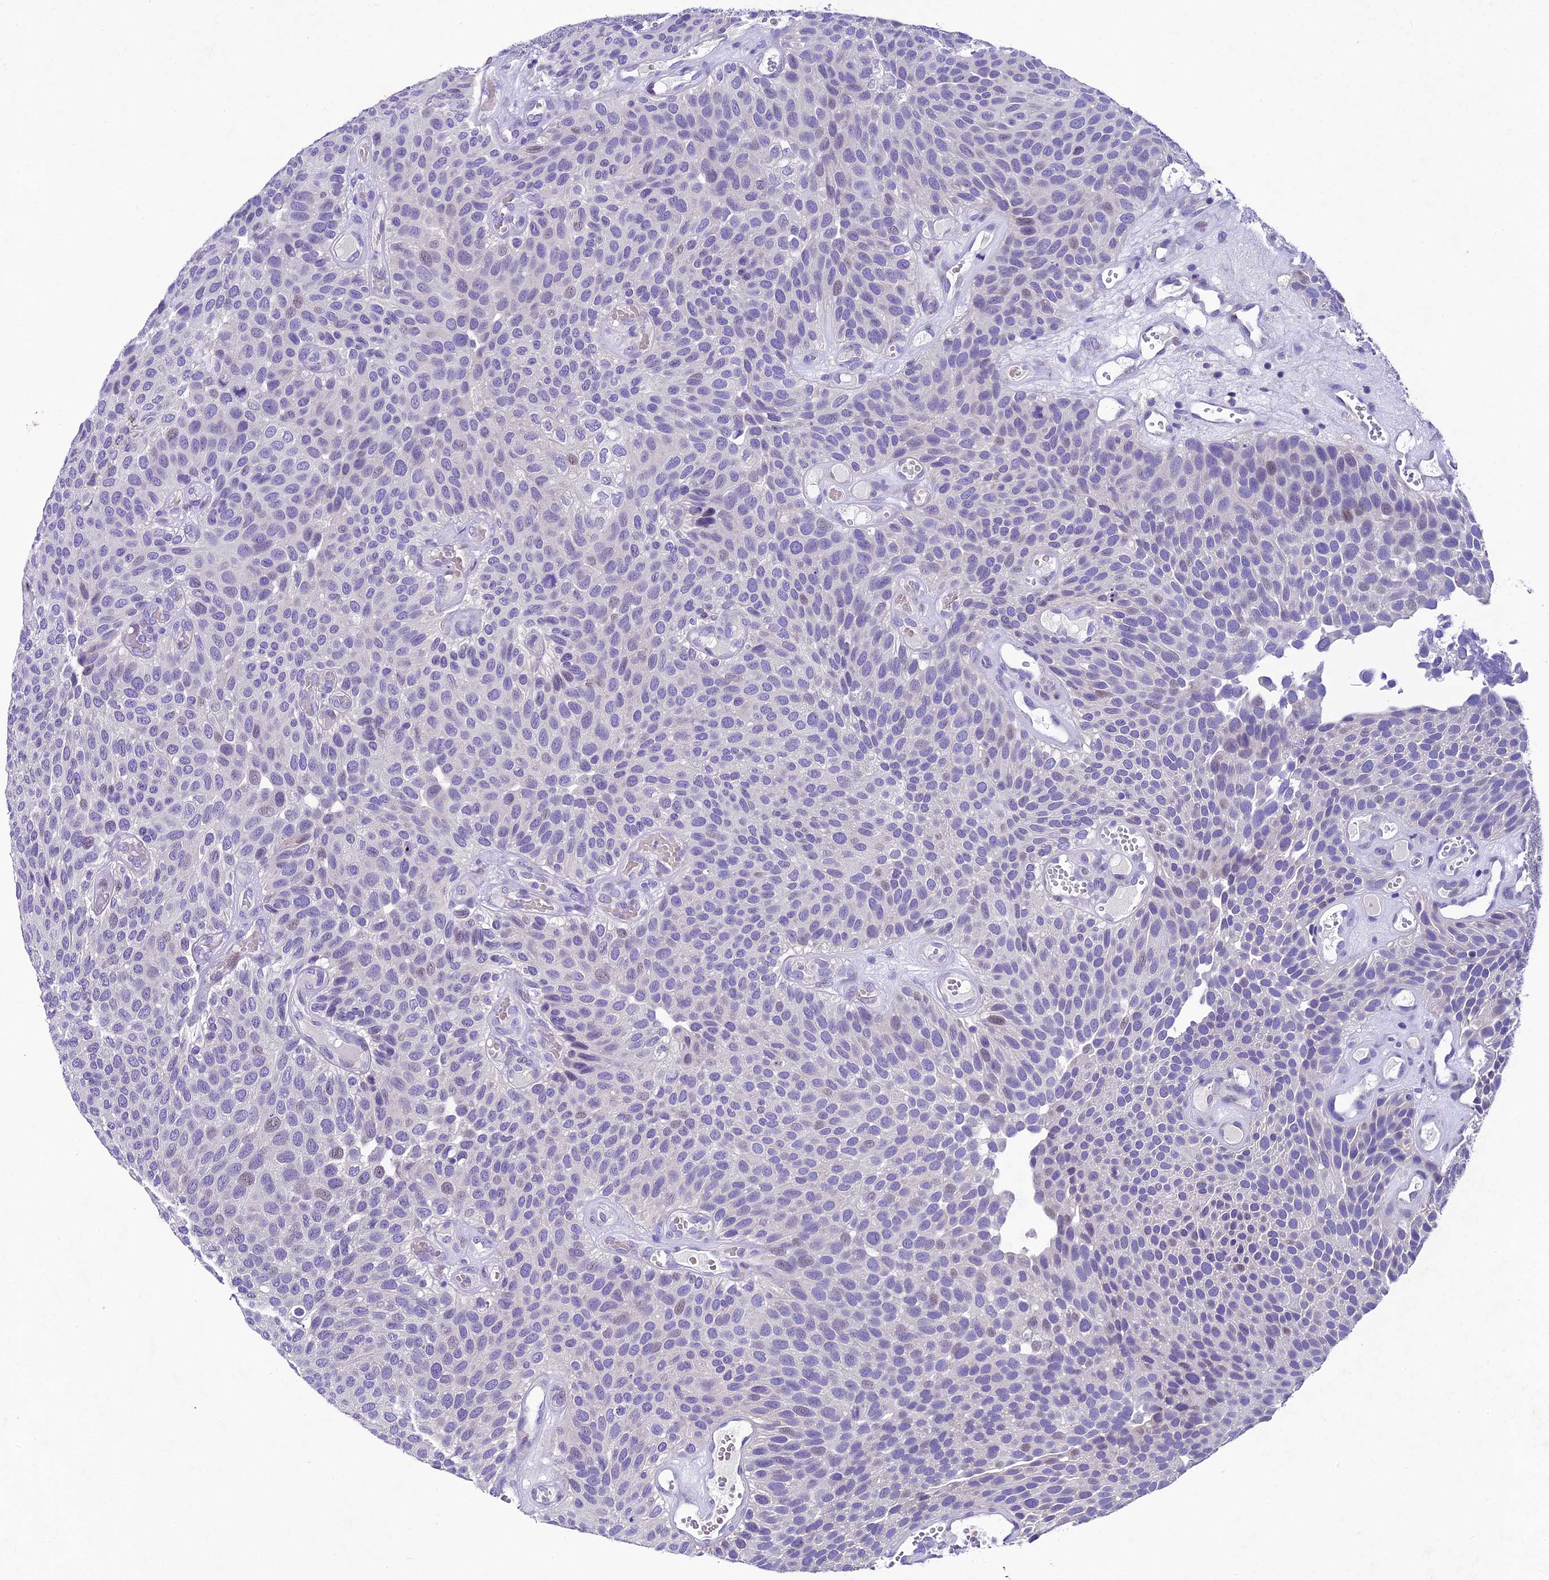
{"staining": {"intensity": "negative", "quantity": "none", "location": "none"}, "tissue": "urothelial cancer", "cell_type": "Tumor cells", "image_type": "cancer", "snomed": [{"axis": "morphology", "description": "Urothelial carcinoma, Low grade"}, {"axis": "topography", "description": "Urinary bladder"}], "caption": "IHC micrograph of human urothelial cancer stained for a protein (brown), which displays no staining in tumor cells.", "gene": "IFT140", "patient": {"sex": "male", "age": 89}}